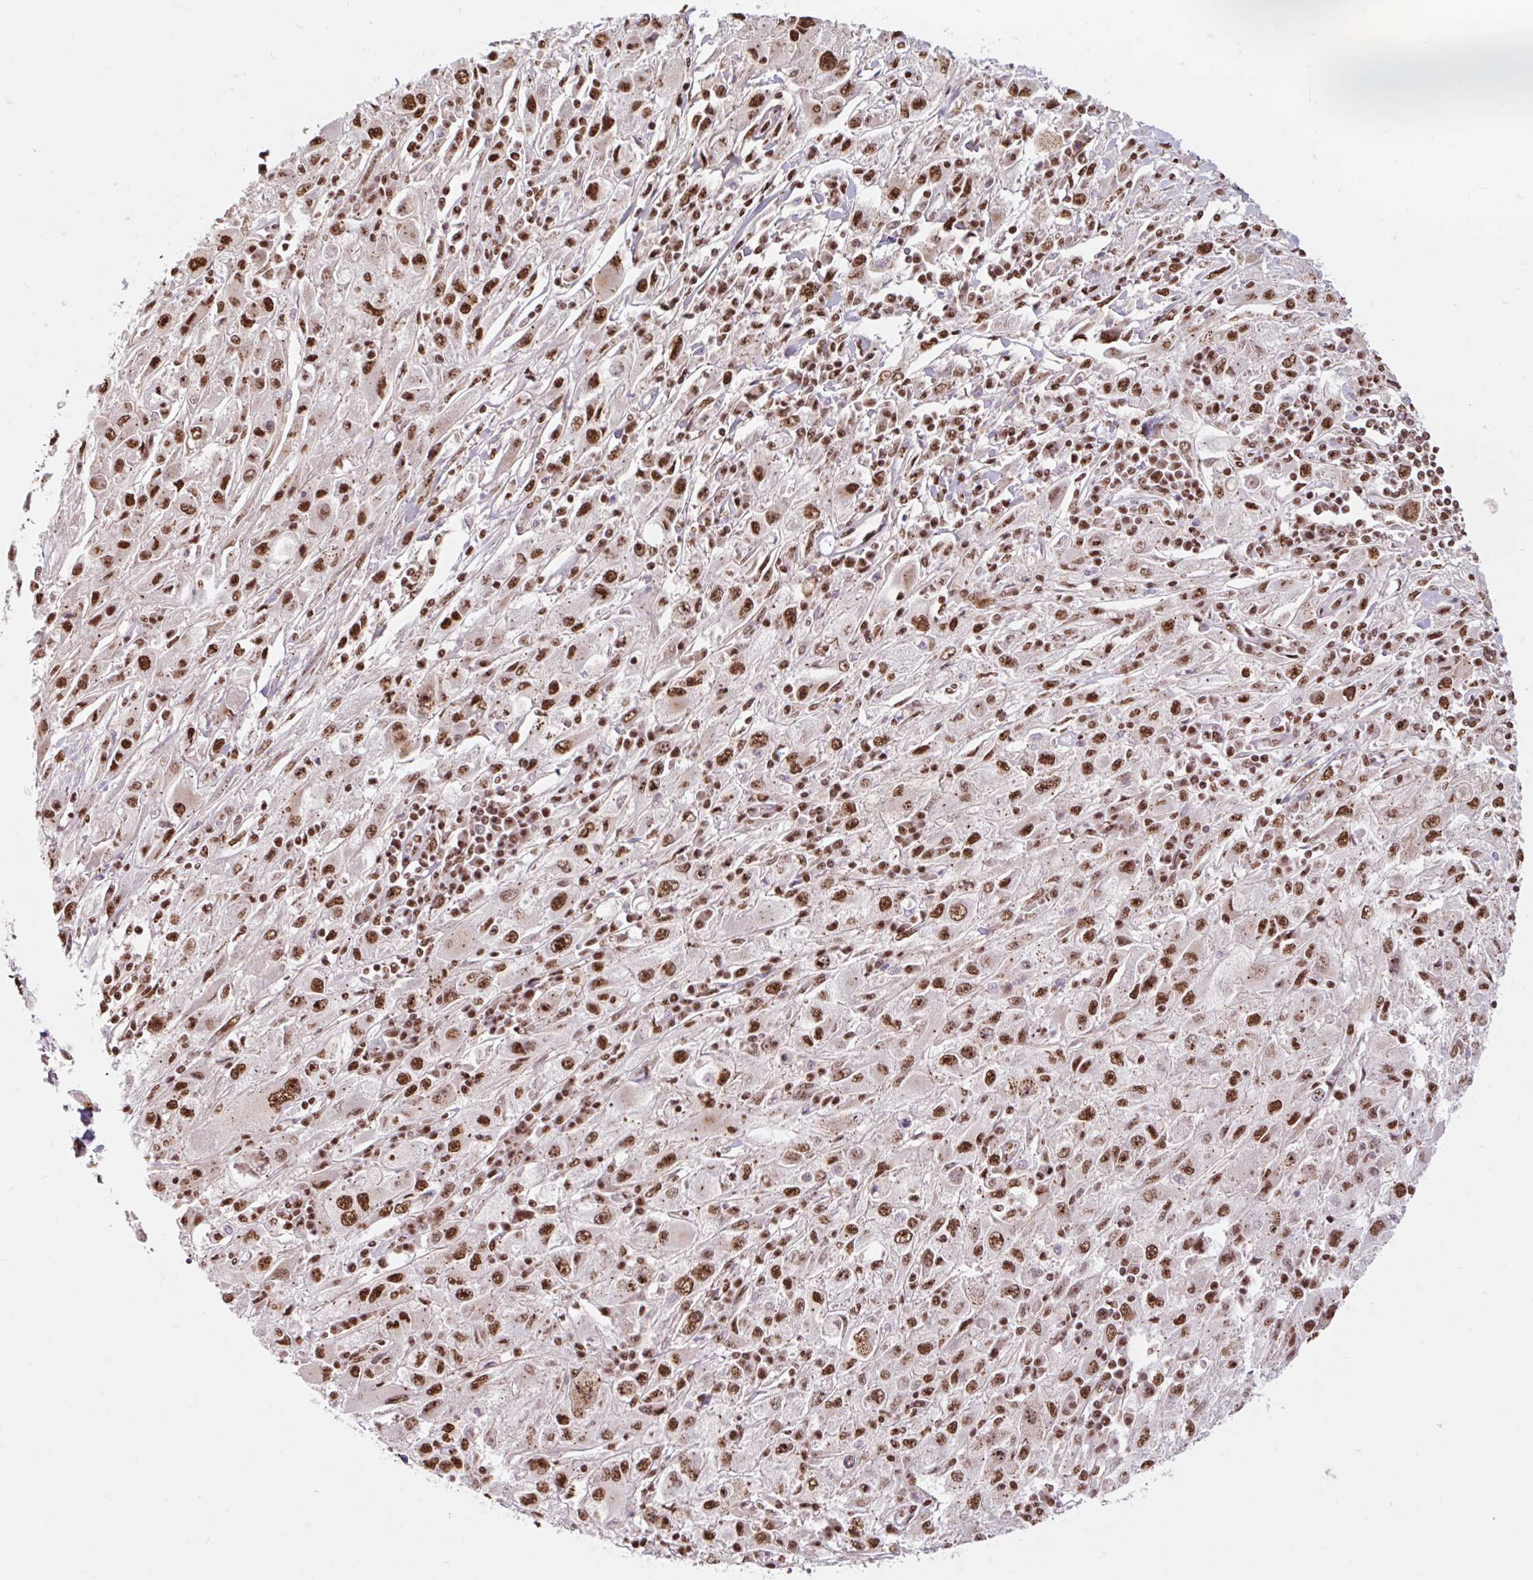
{"staining": {"intensity": "strong", "quantity": ">75%", "location": "nuclear"}, "tissue": "melanoma", "cell_type": "Tumor cells", "image_type": "cancer", "snomed": [{"axis": "morphology", "description": "Malignant melanoma, Metastatic site"}, {"axis": "topography", "description": "Skin"}], "caption": "IHC of human malignant melanoma (metastatic site) exhibits high levels of strong nuclear positivity in approximately >75% of tumor cells. Using DAB (3,3'-diaminobenzidine) (brown) and hematoxylin (blue) stains, captured at high magnification using brightfield microscopy.", "gene": "BICRA", "patient": {"sex": "male", "age": 53}}